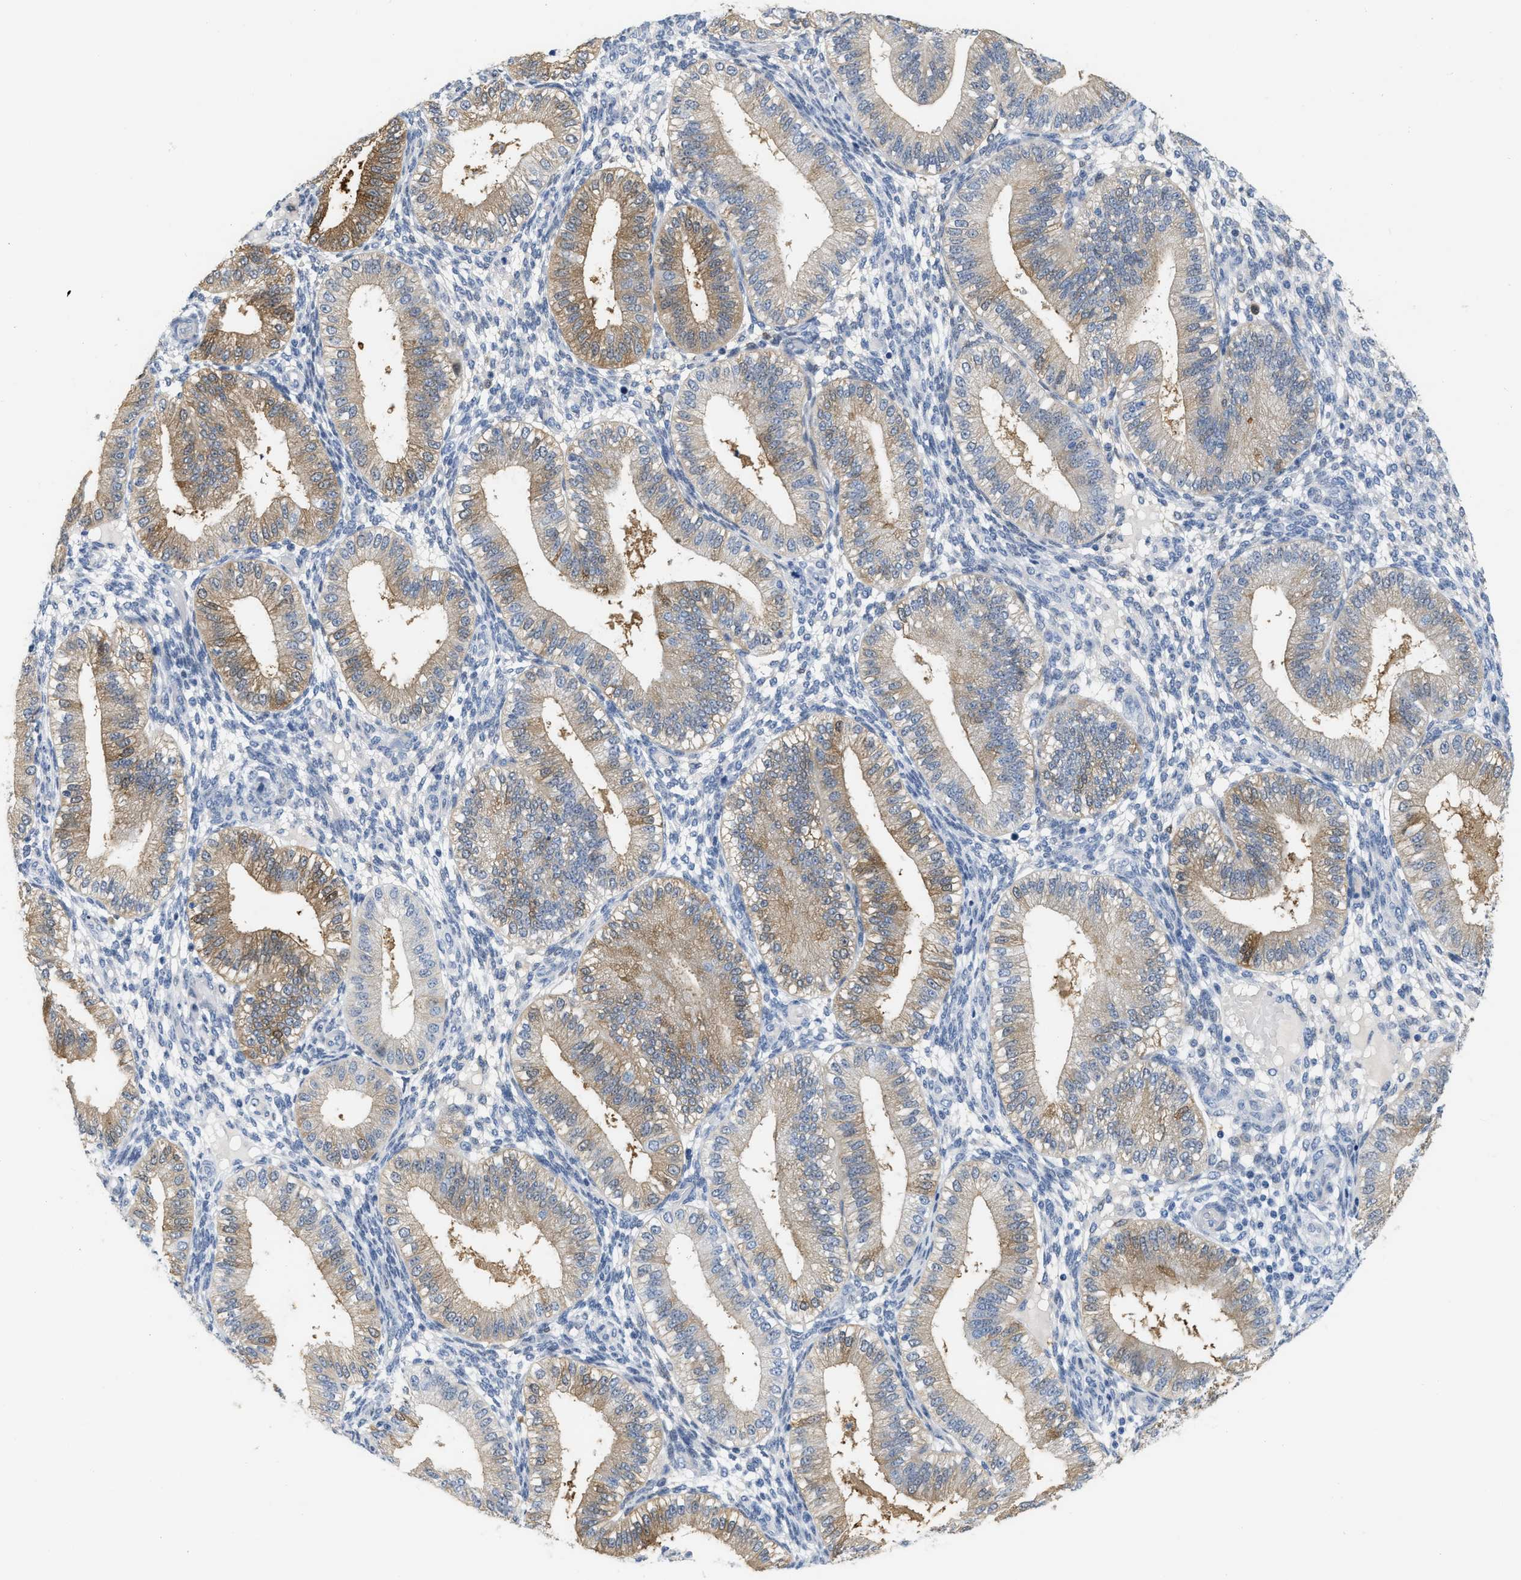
{"staining": {"intensity": "negative", "quantity": "none", "location": "none"}, "tissue": "endometrium", "cell_type": "Cells in endometrial stroma", "image_type": "normal", "snomed": [{"axis": "morphology", "description": "Normal tissue, NOS"}, {"axis": "topography", "description": "Endometrium"}], "caption": "The micrograph reveals no significant staining in cells in endometrial stroma of endometrium.", "gene": "CRYM", "patient": {"sex": "female", "age": 39}}